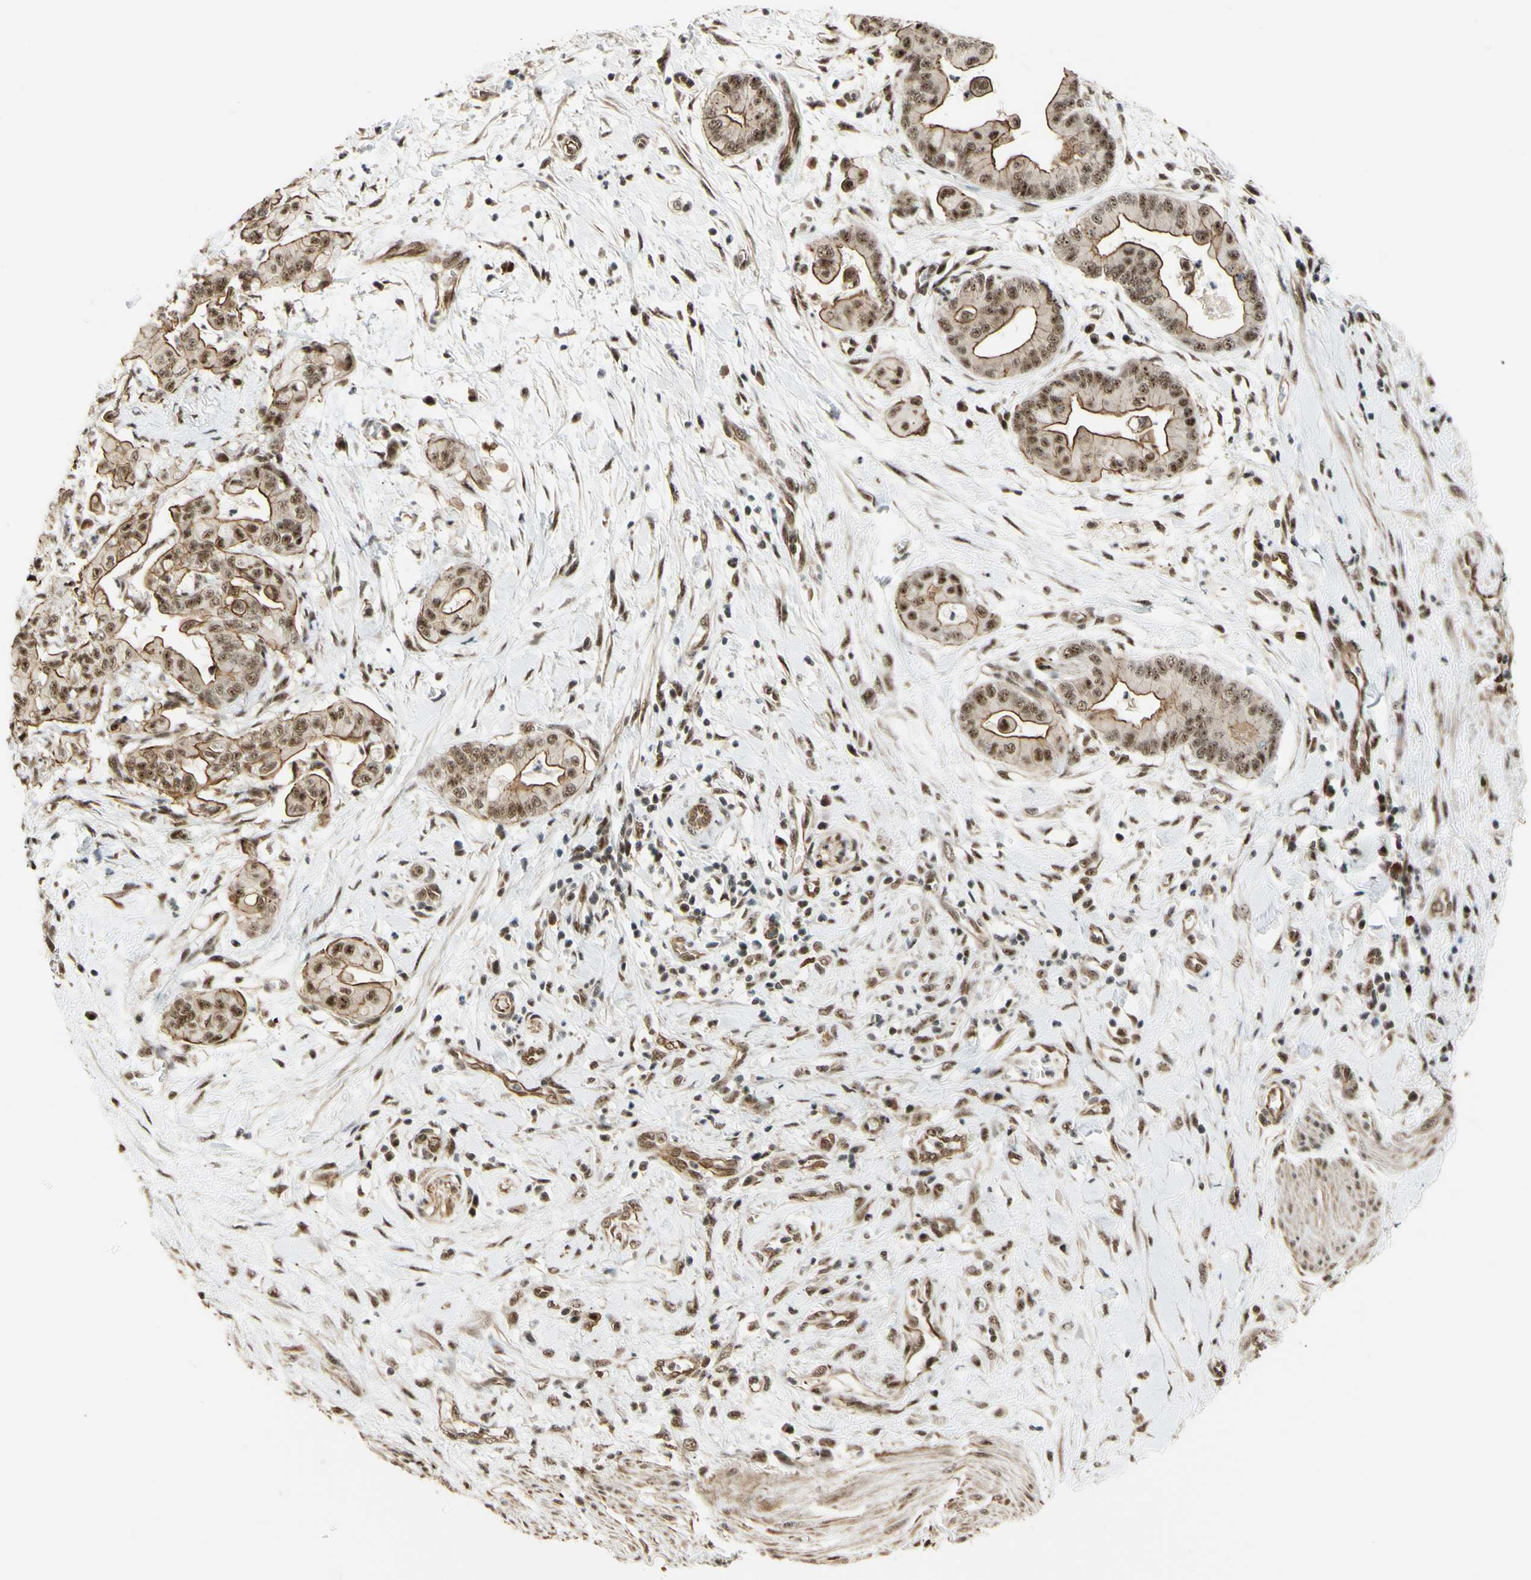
{"staining": {"intensity": "moderate", "quantity": ">75%", "location": "cytoplasmic/membranous,nuclear"}, "tissue": "pancreatic cancer", "cell_type": "Tumor cells", "image_type": "cancer", "snomed": [{"axis": "morphology", "description": "Adenocarcinoma, NOS"}, {"axis": "topography", "description": "Pancreas"}], "caption": "Protein staining of pancreatic cancer tissue exhibits moderate cytoplasmic/membranous and nuclear staining in about >75% of tumor cells.", "gene": "SAP18", "patient": {"sex": "female", "age": 75}}